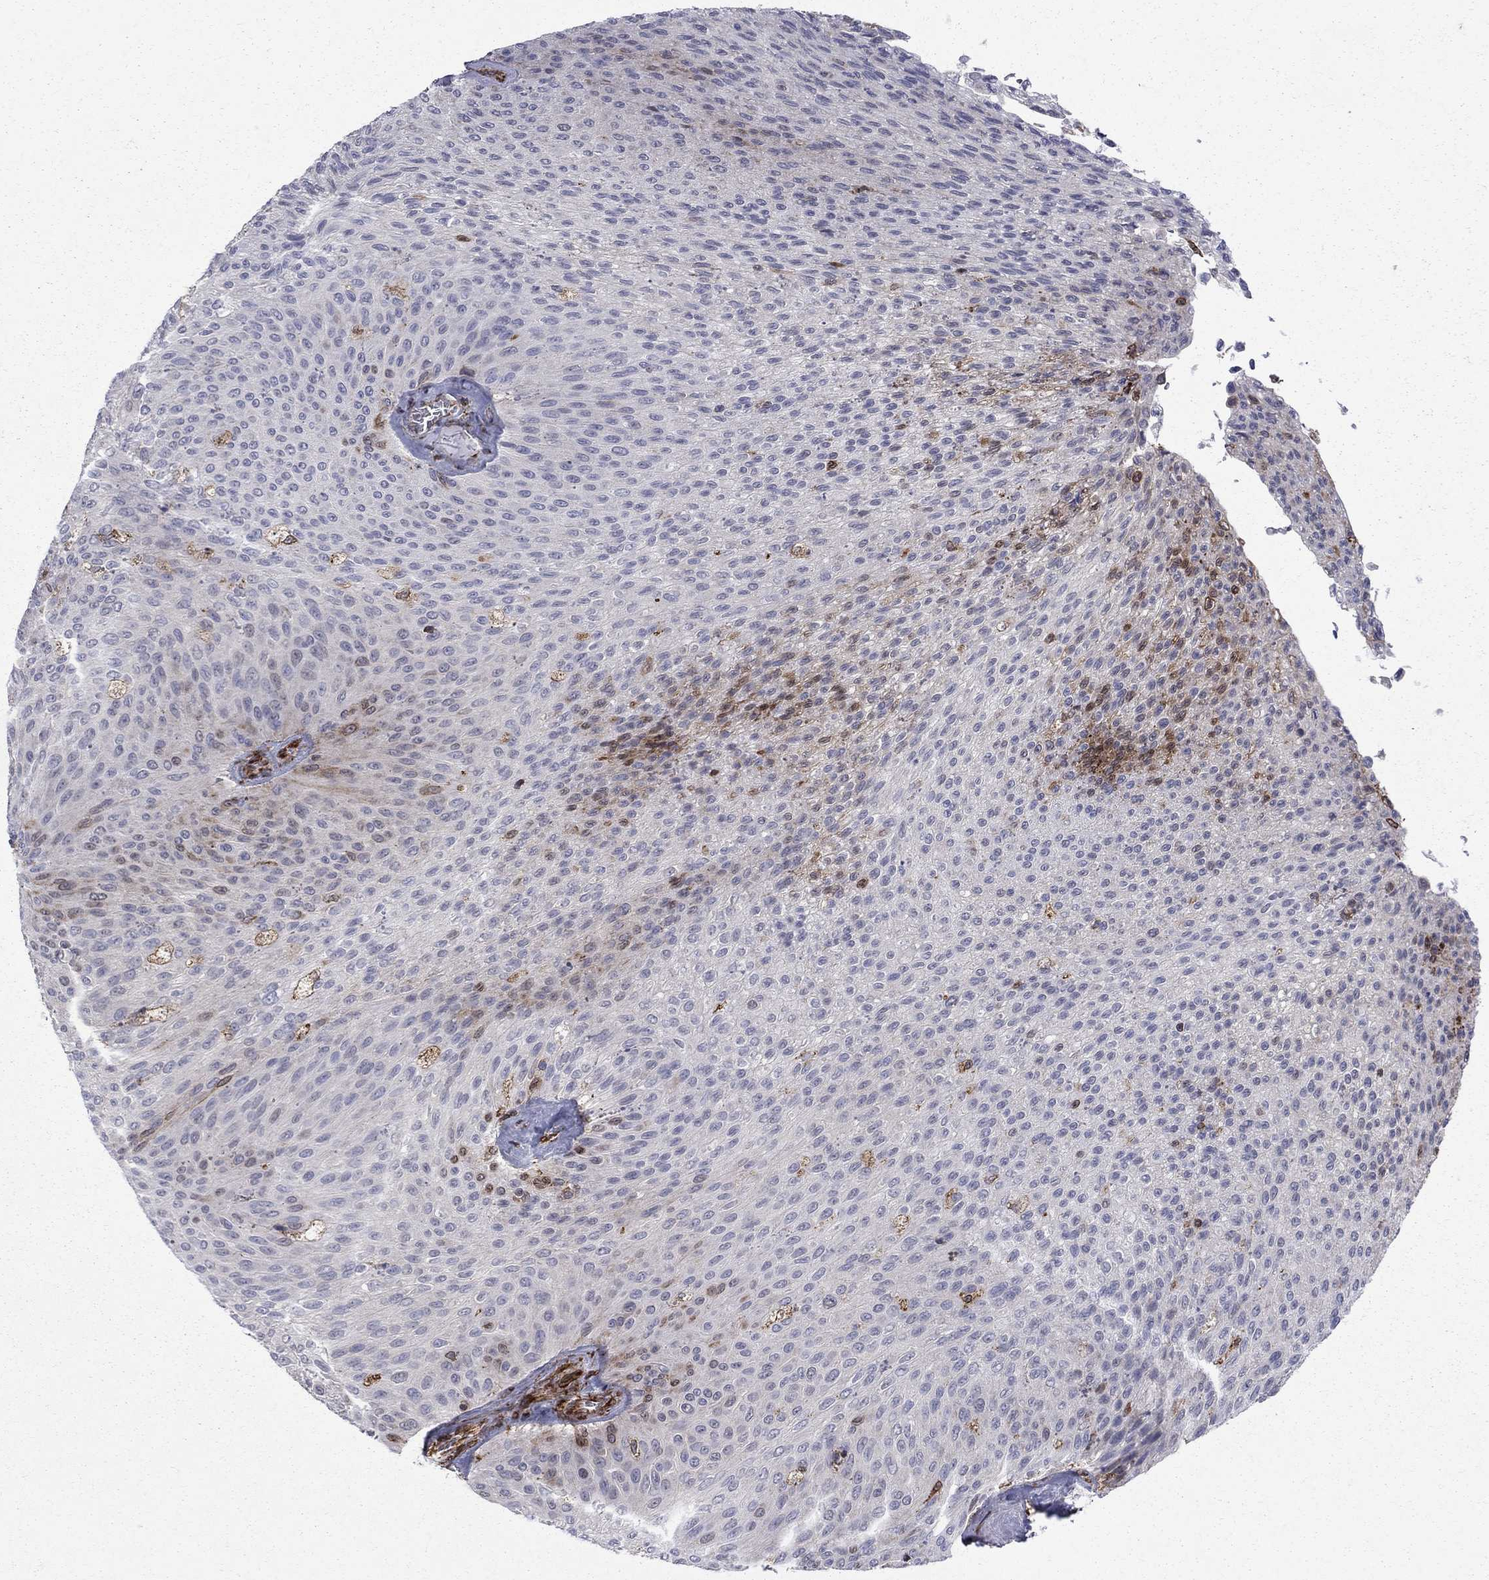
{"staining": {"intensity": "moderate", "quantity": "<25%", "location": "cytoplasmic/membranous"}, "tissue": "urothelial cancer", "cell_type": "Tumor cells", "image_type": "cancer", "snomed": [{"axis": "morphology", "description": "Urothelial carcinoma, Low grade"}, {"axis": "topography", "description": "Ureter, NOS"}, {"axis": "topography", "description": "Urinary bladder"}], "caption": "Urothelial carcinoma (low-grade) stained for a protein exhibits moderate cytoplasmic/membranous positivity in tumor cells. The protein is stained brown, and the nuclei are stained in blue (DAB IHC with brightfield microscopy, high magnification).", "gene": "CAB39L", "patient": {"sex": "male", "age": 78}}